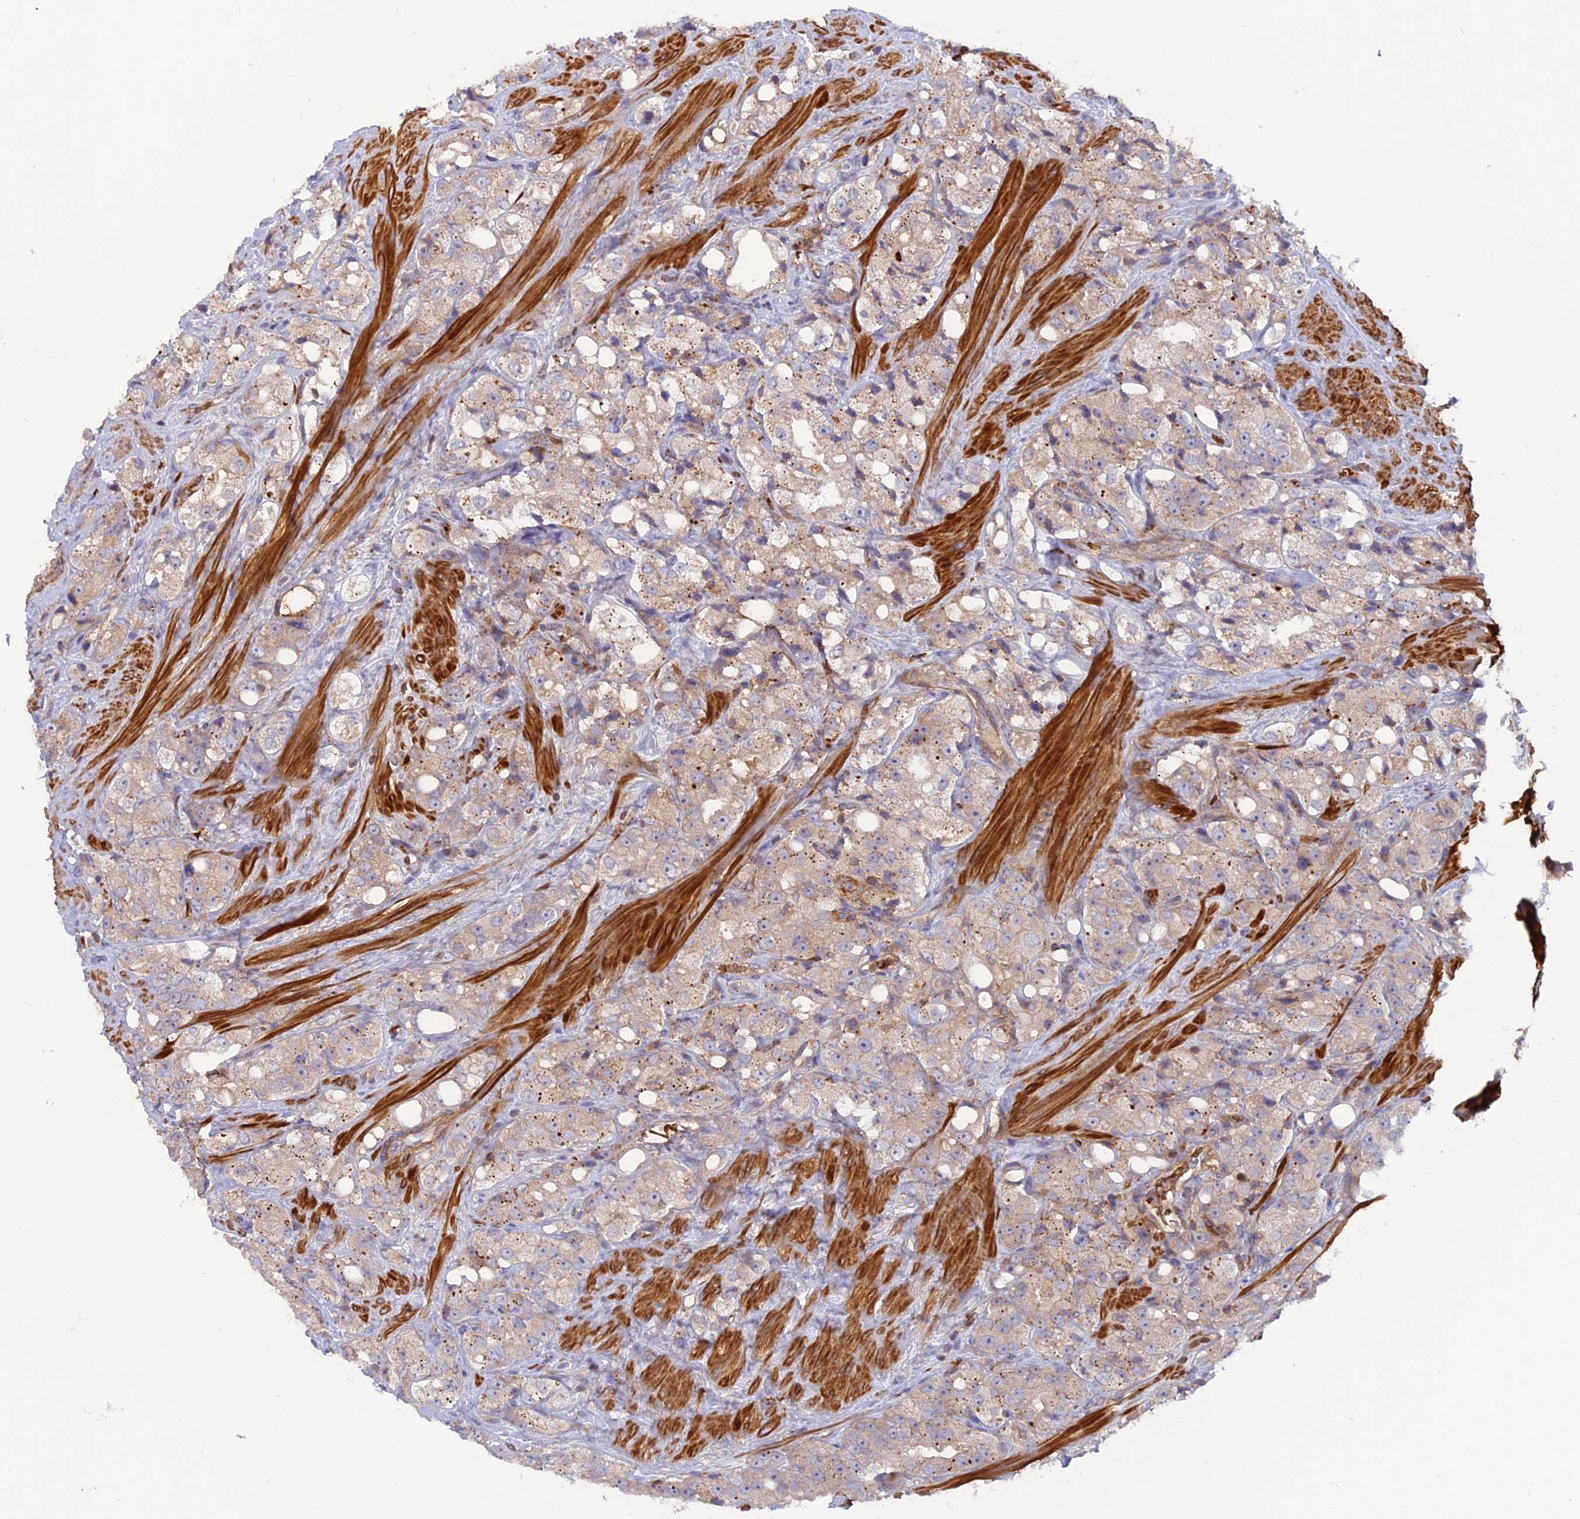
{"staining": {"intensity": "weak", "quantity": "<25%", "location": "cytoplasmic/membranous"}, "tissue": "prostate cancer", "cell_type": "Tumor cells", "image_type": "cancer", "snomed": [{"axis": "morphology", "description": "Adenocarcinoma, NOS"}, {"axis": "topography", "description": "Prostate"}], "caption": "Immunohistochemistry (IHC) of human prostate adenocarcinoma exhibits no expression in tumor cells.", "gene": "CPNE7", "patient": {"sex": "male", "age": 79}}